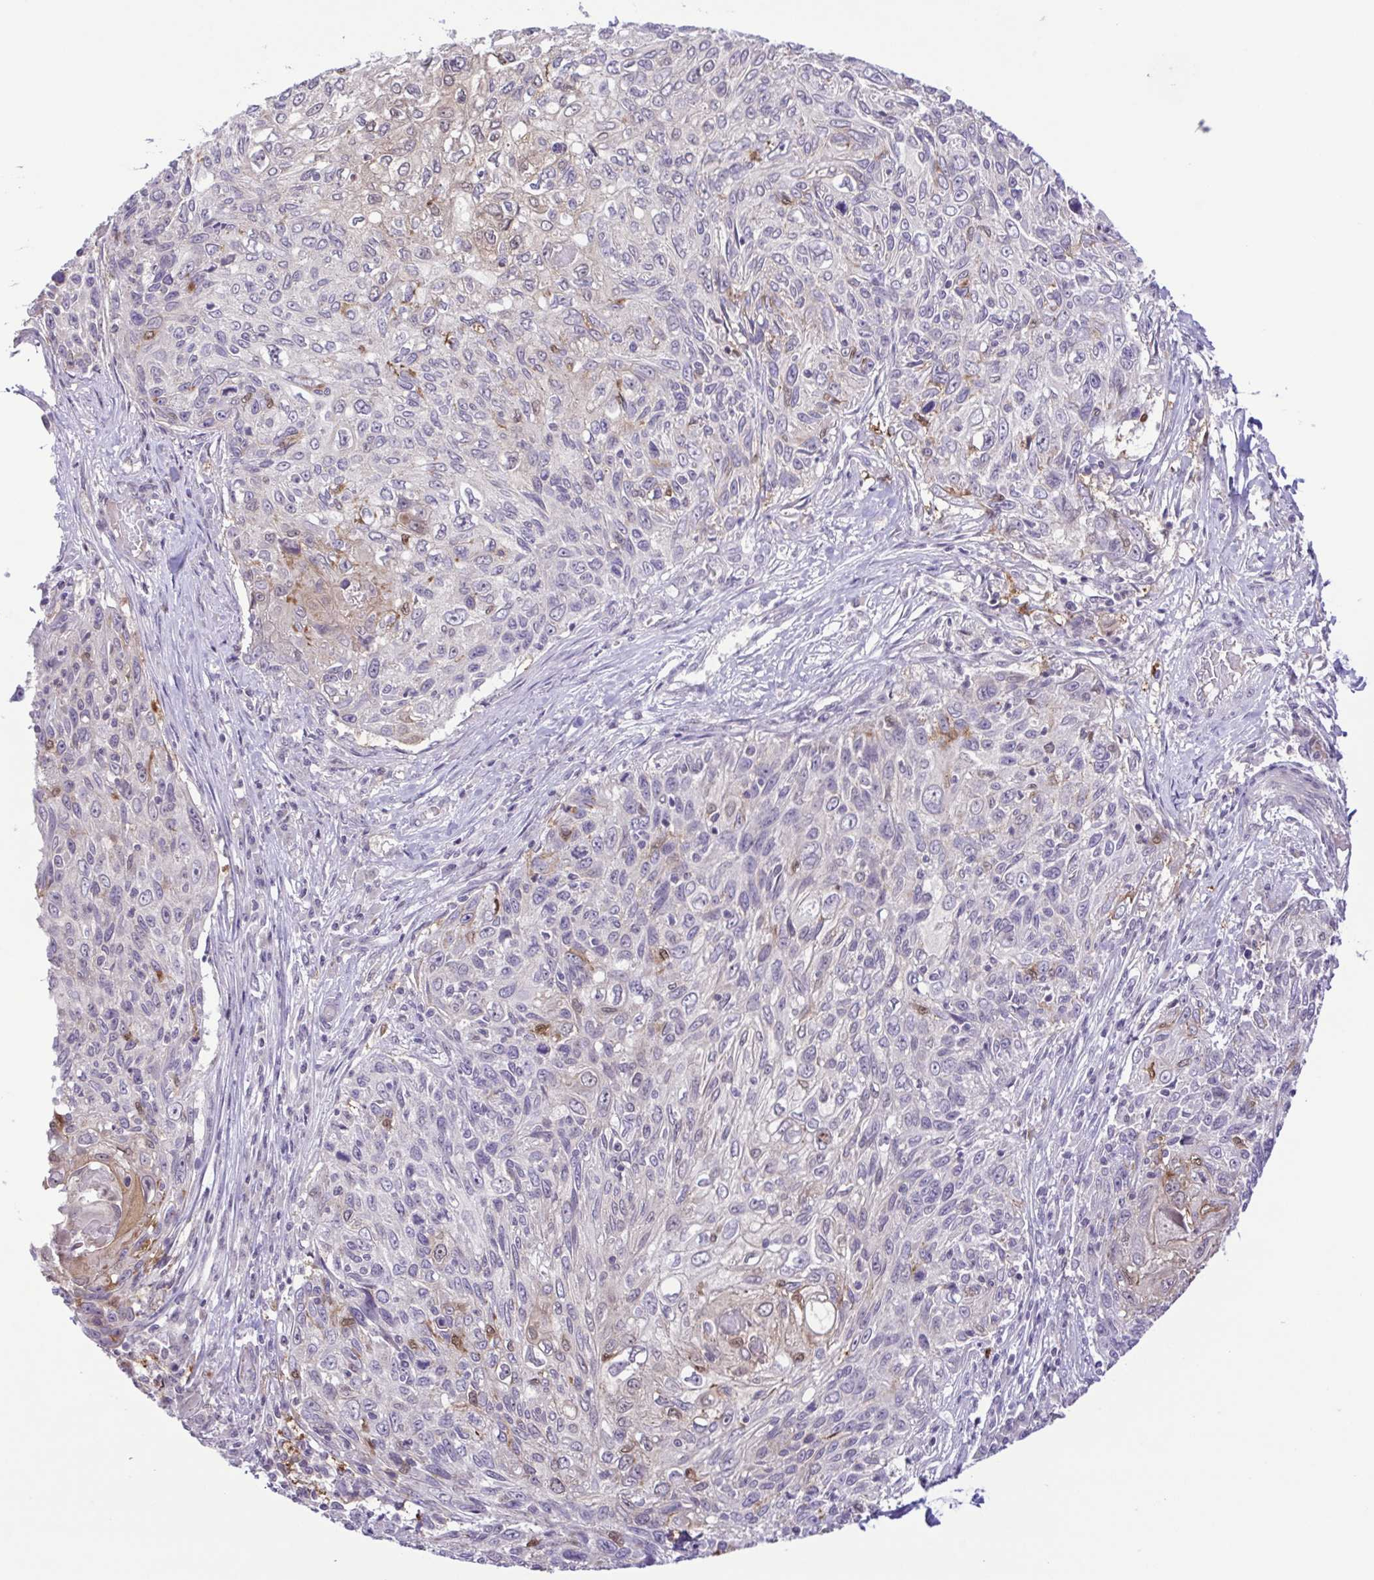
{"staining": {"intensity": "weak", "quantity": "<25%", "location": "cytoplasmic/membranous,nuclear"}, "tissue": "skin cancer", "cell_type": "Tumor cells", "image_type": "cancer", "snomed": [{"axis": "morphology", "description": "Squamous cell carcinoma, NOS"}, {"axis": "topography", "description": "Skin"}], "caption": "Tumor cells show no significant protein expression in skin squamous cell carcinoma.", "gene": "IL1RN", "patient": {"sex": "male", "age": 92}}